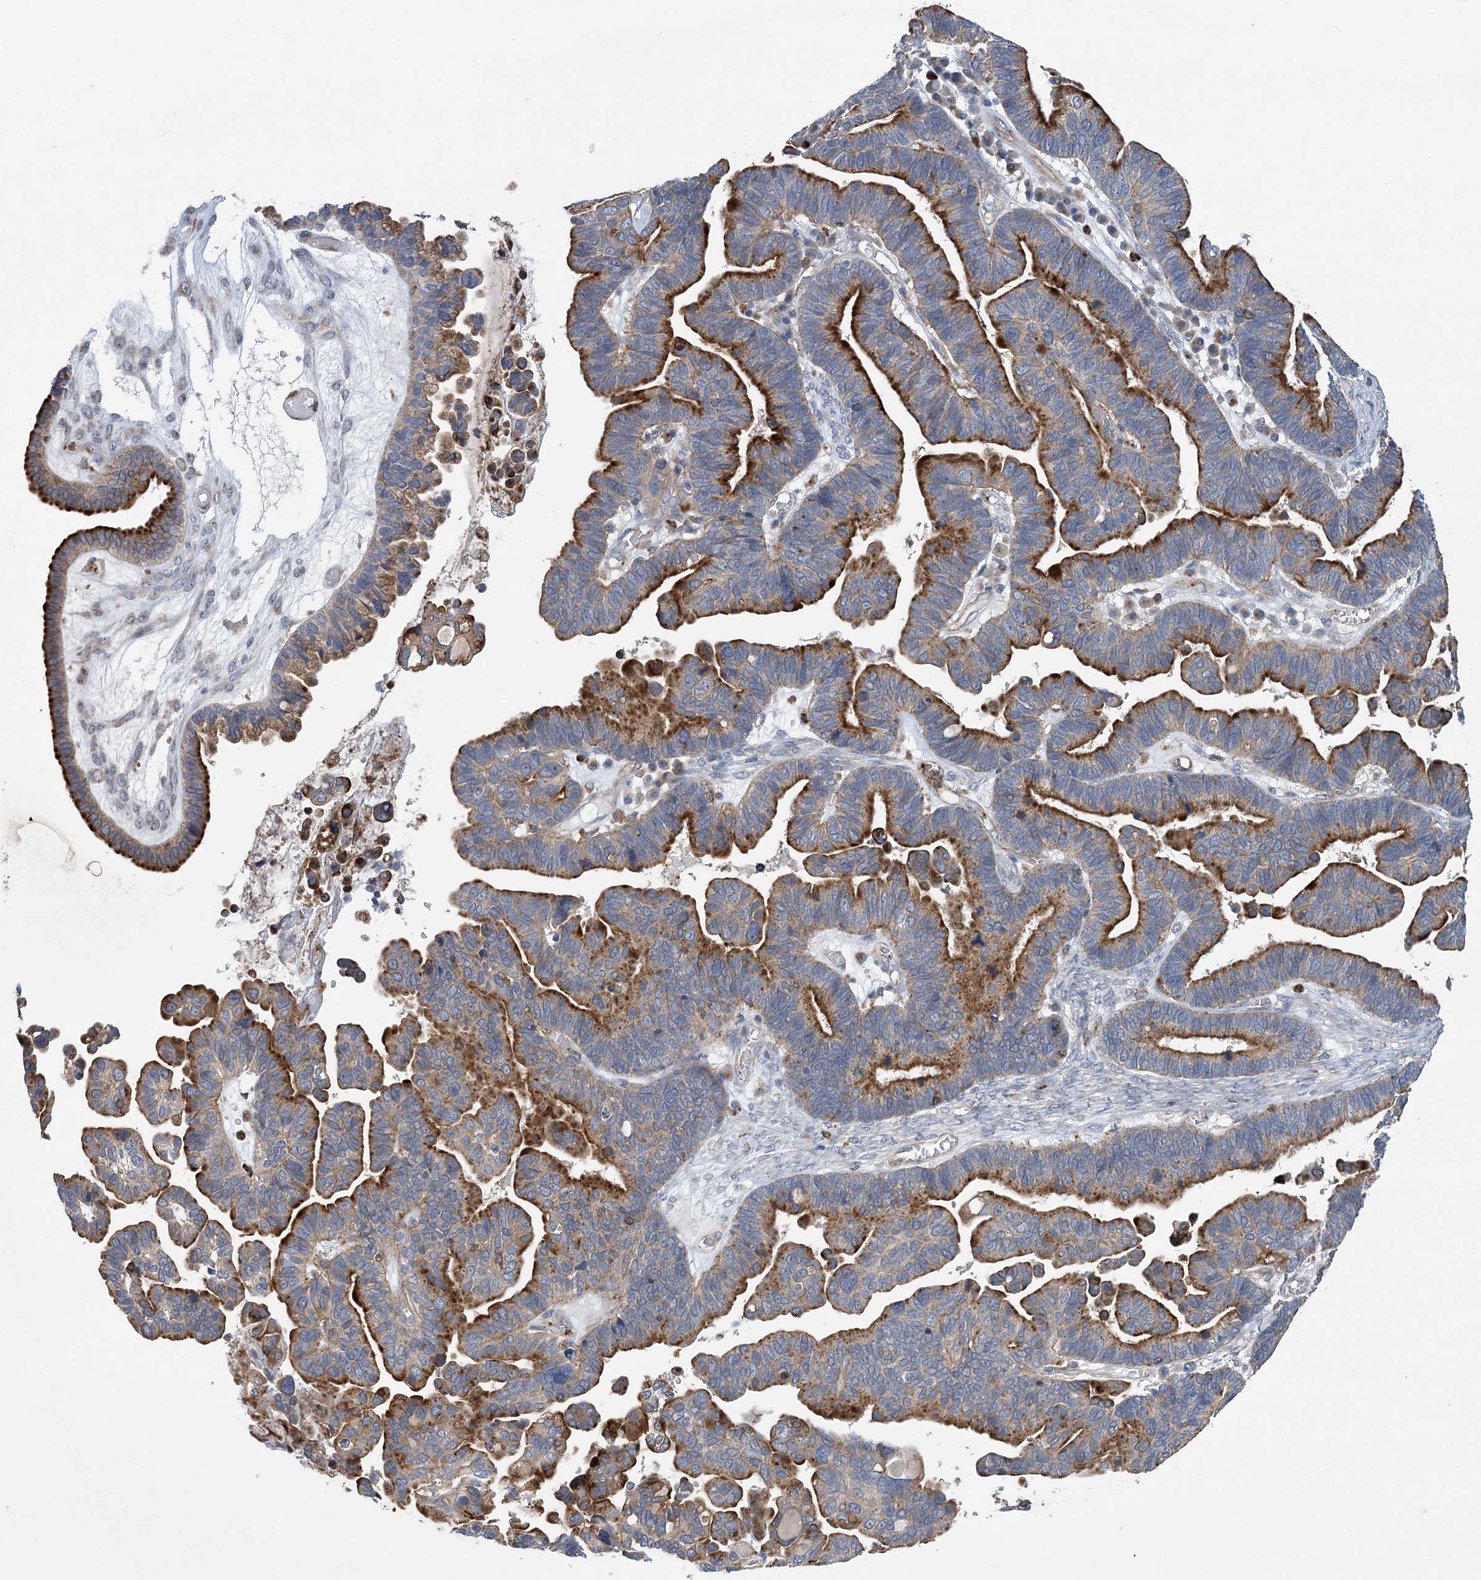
{"staining": {"intensity": "strong", "quantity": "25%-75%", "location": "cytoplasmic/membranous"}, "tissue": "ovarian cancer", "cell_type": "Tumor cells", "image_type": "cancer", "snomed": [{"axis": "morphology", "description": "Cystadenocarcinoma, serous, NOS"}, {"axis": "topography", "description": "Ovary"}], "caption": "Brown immunohistochemical staining in human serous cystadenocarcinoma (ovarian) demonstrates strong cytoplasmic/membranous expression in approximately 25%-75% of tumor cells. Ihc stains the protein in brown and the nuclei are stained blue.", "gene": "PTTG1IP", "patient": {"sex": "female", "age": 56}}